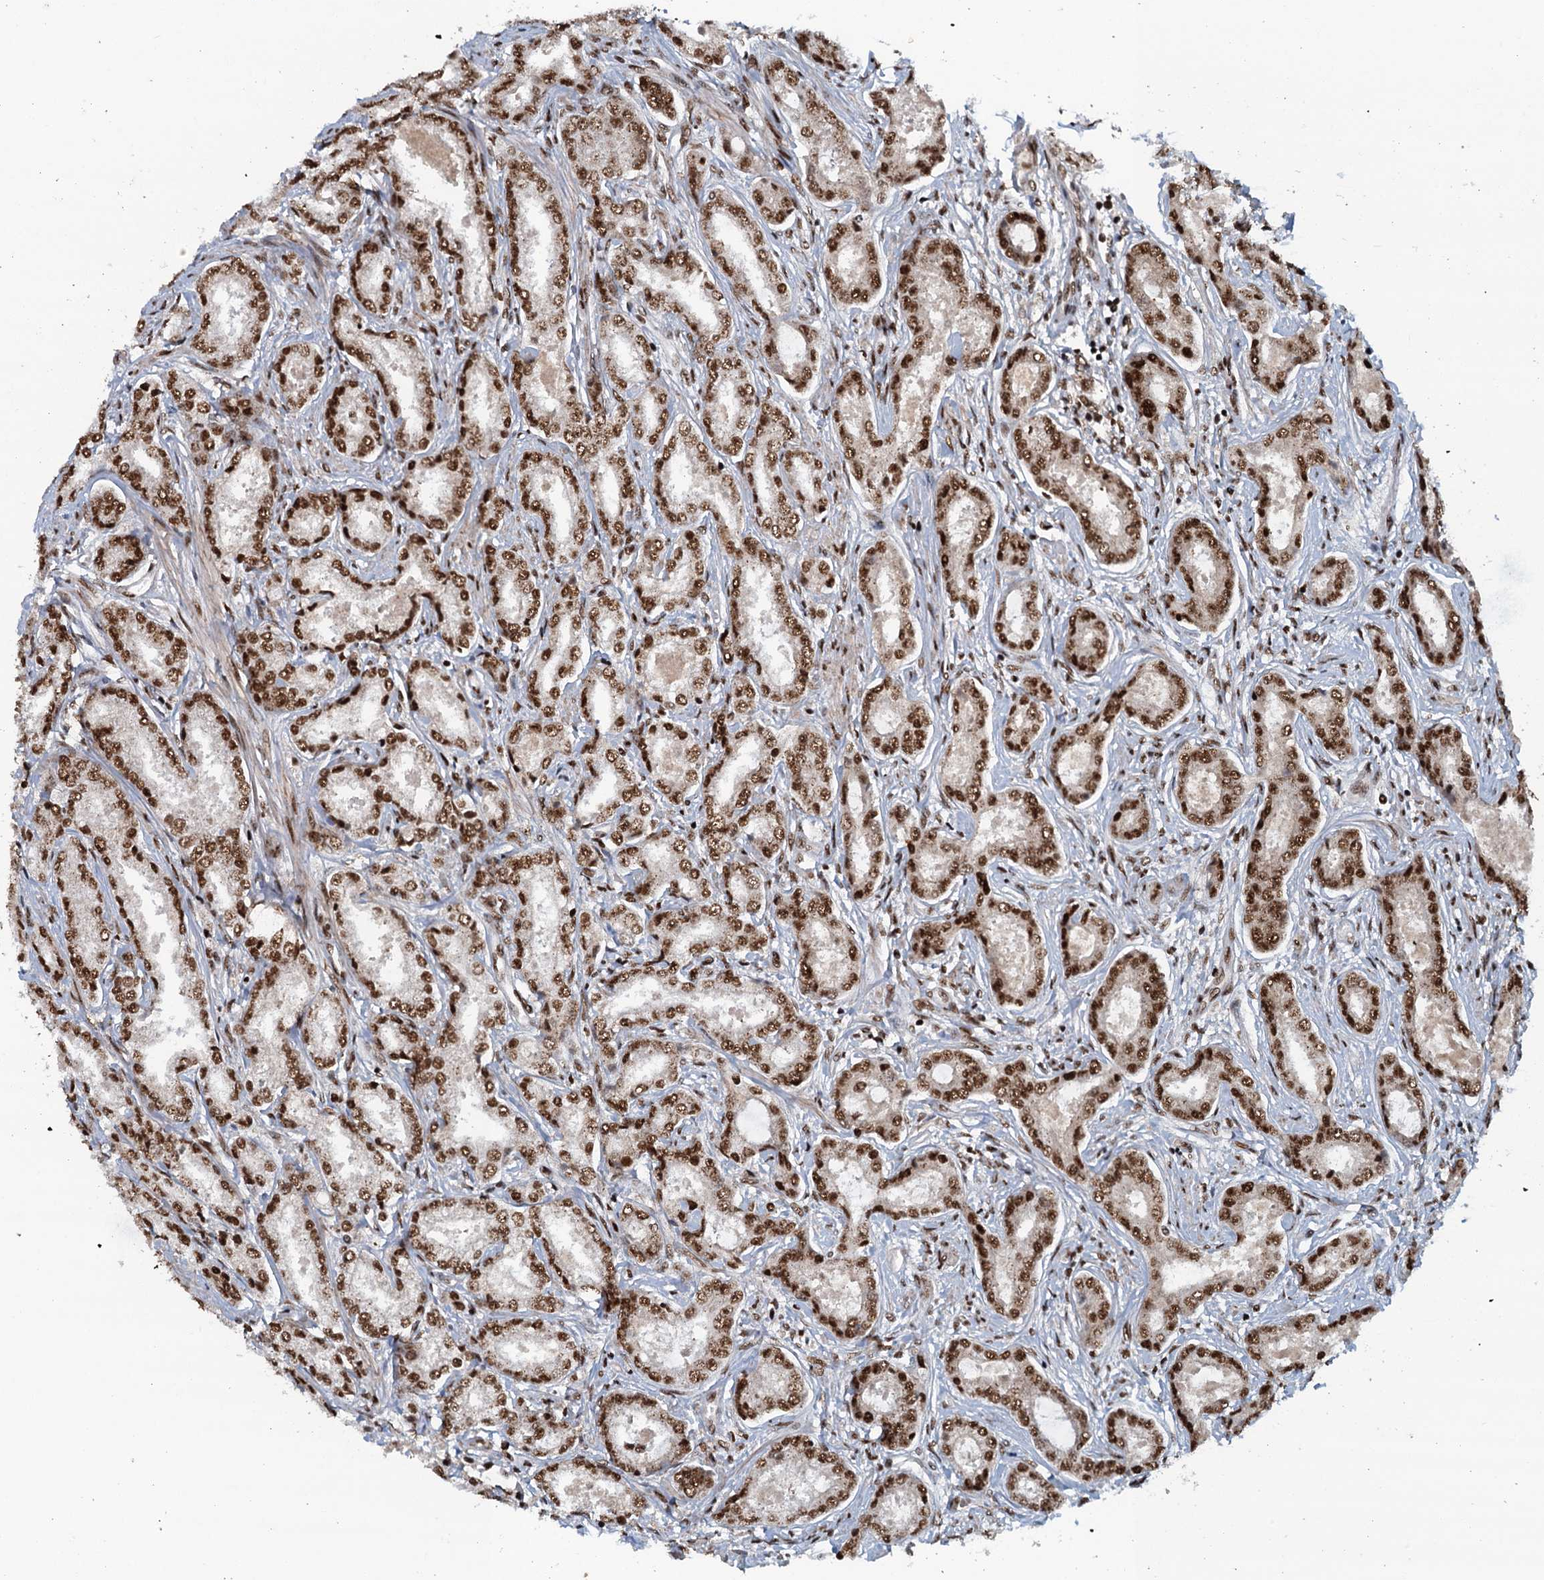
{"staining": {"intensity": "strong", "quantity": ">75%", "location": "nuclear"}, "tissue": "prostate cancer", "cell_type": "Tumor cells", "image_type": "cancer", "snomed": [{"axis": "morphology", "description": "Adenocarcinoma, Low grade"}, {"axis": "topography", "description": "Prostate"}], "caption": "There is high levels of strong nuclear staining in tumor cells of prostate low-grade adenocarcinoma, as demonstrated by immunohistochemical staining (brown color).", "gene": "ZC3H18", "patient": {"sex": "male", "age": 68}}